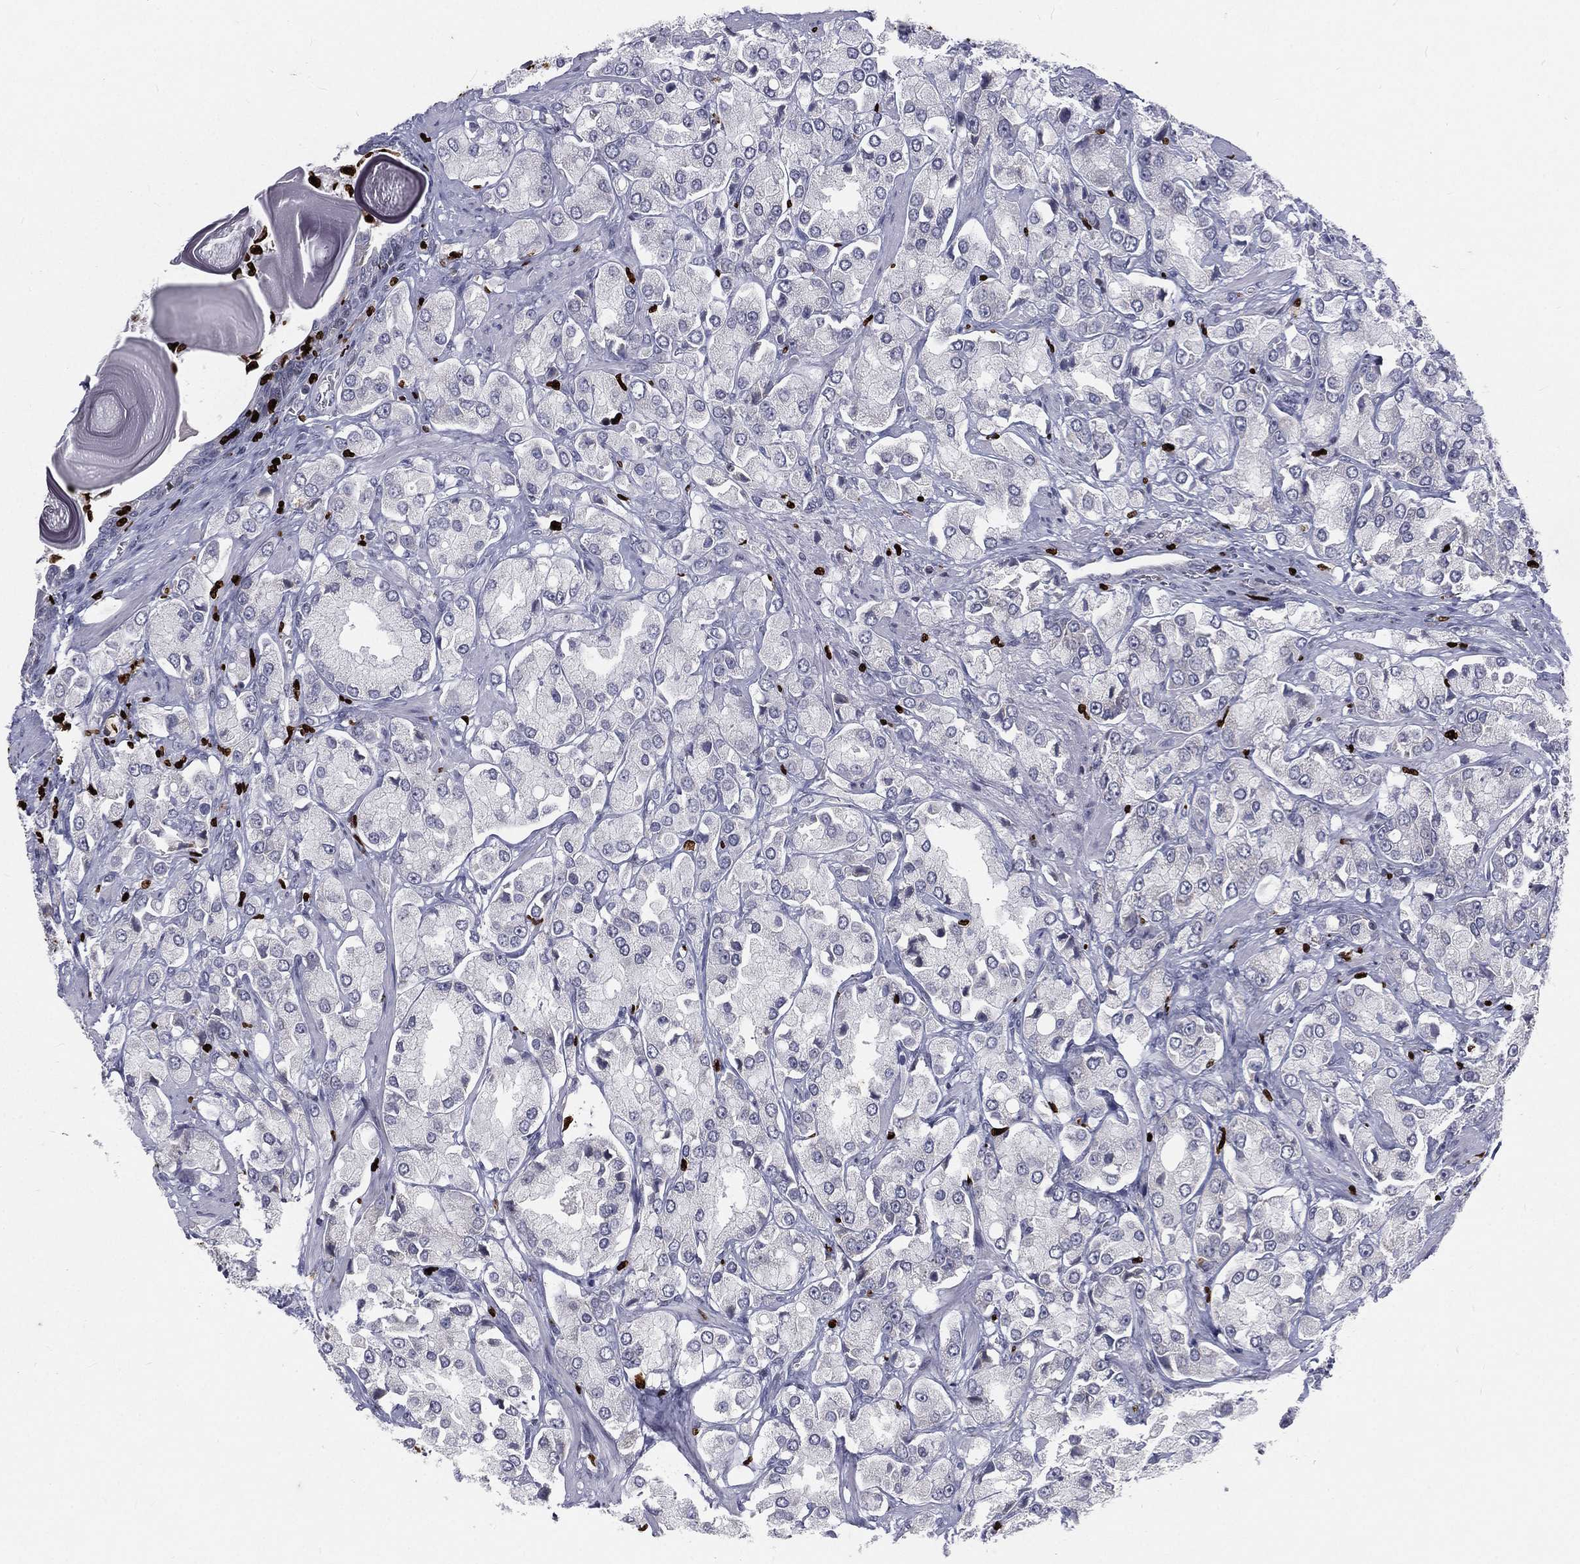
{"staining": {"intensity": "negative", "quantity": "none", "location": "none"}, "tissue": "prostate cancer", "cell_type": "Tumor cells", "image_type": "cancer", "snomed": [{"axis": "morphology", "description": "Adenocarcinoma, NOS"}, {"axis": "topography", "description": "Prostate and seminal vesicle, NOS"}, {"axis": "topography", "description": "Prostate"}], "caption": "The immunohistochemistry micrograph has no significant positivity in tumor cells of adenocarcinoma (prostate) tissue.", "gene": "MNDA", "patient": {"sex": "male", "age": 64}}